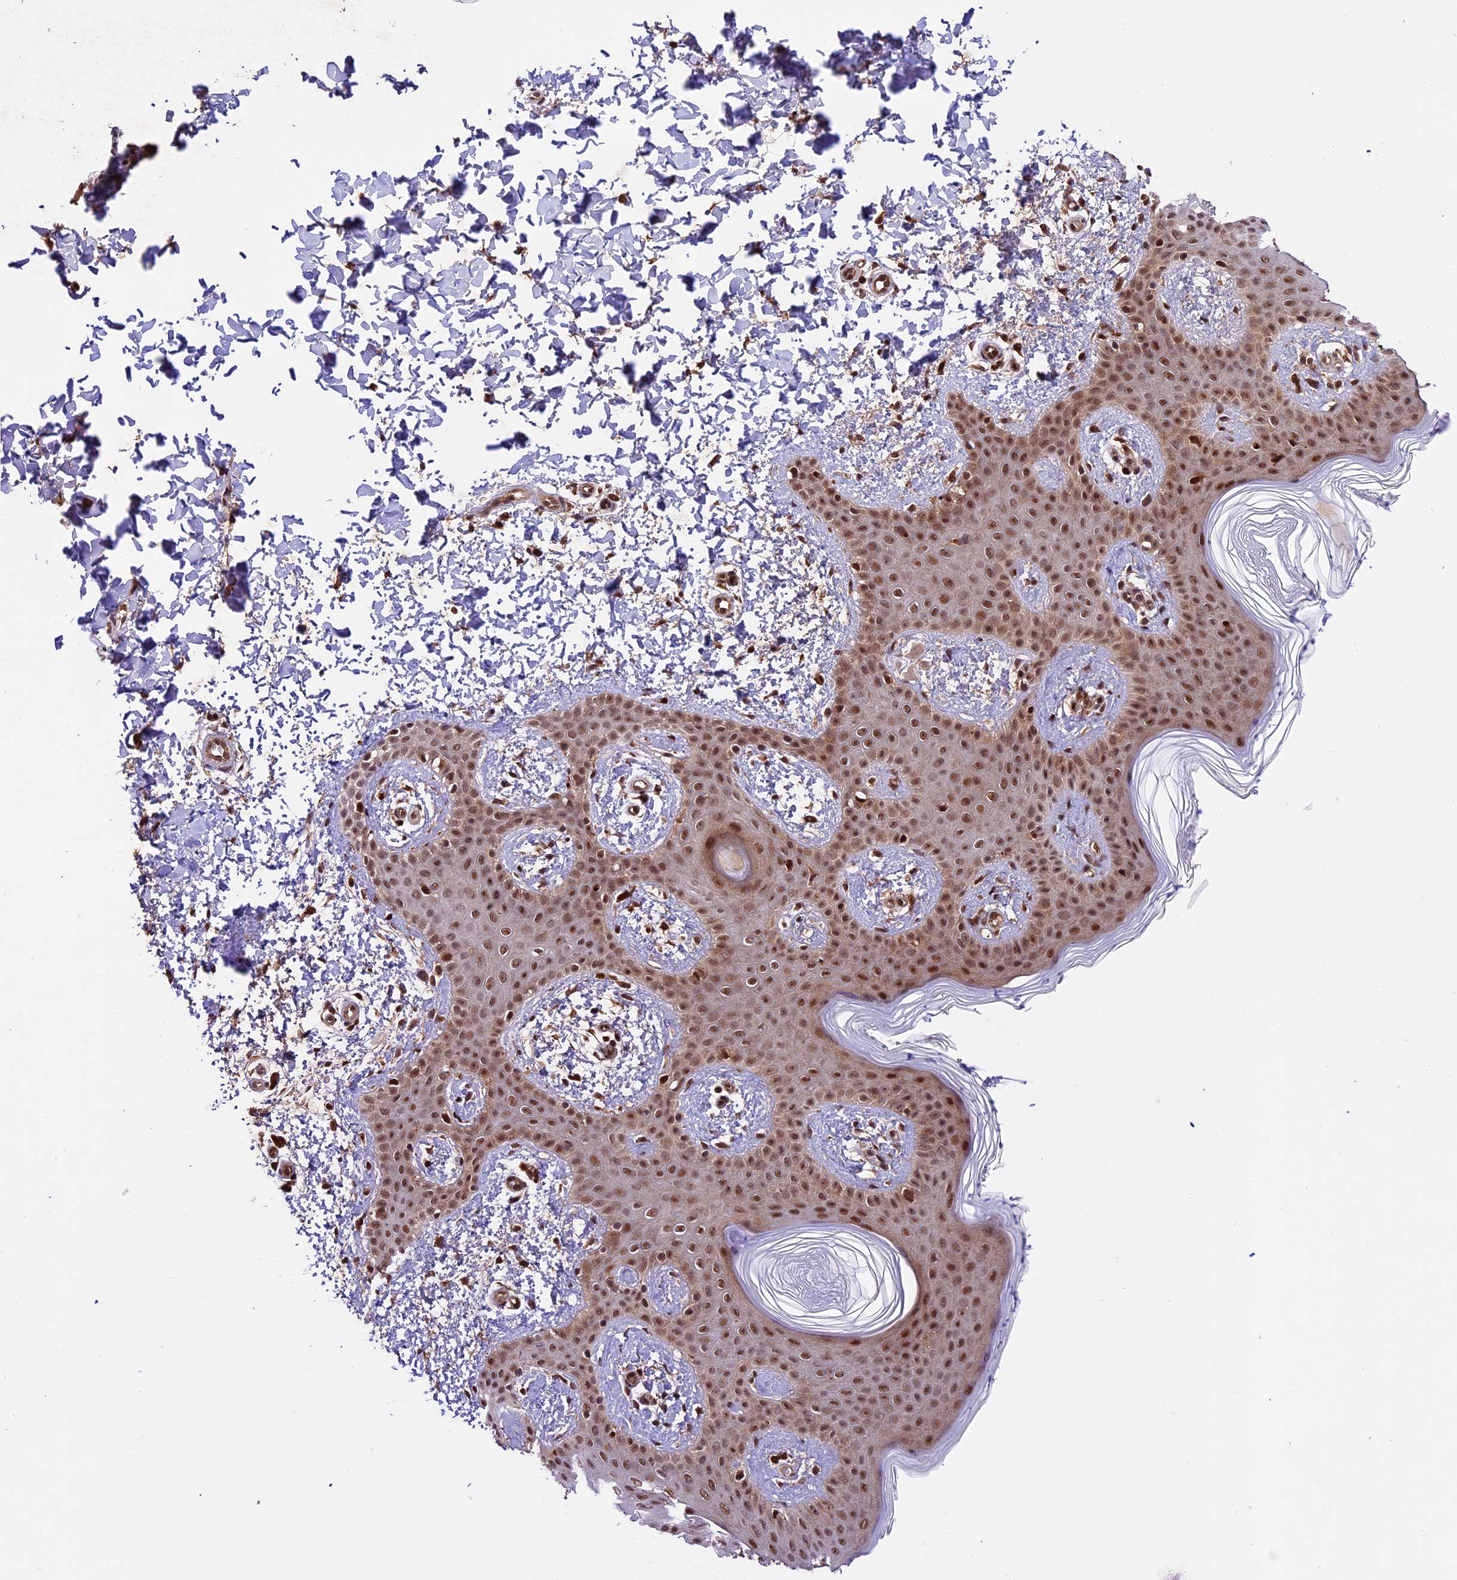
{"staining": {"intensity": "moderate", "quantity": ">75%", "location": "cytoplasmic/membranous,nuclear"}, "tissue": "skin", "cell_type": "Fibroblasts", "image_type": "normal", "snomed": [{"axis": "morphology", "description": "Normal tissue, NOS"}, {"axis": "topography", "description": "Skin"}], "caption": "IHC staining of normal skin, which demonstrates medium levels of moderate cytoplasmic/membranous,nuclear positivity in approximately >75% of fibroblasts indicating moderate cytoplasmic/membranous,nuclear protein expression. The staining was performed using DAB (3,3'-diaminobenzidine) (brown) for protein detection and nuclei were counterstained in hematoxylin (blue).", "gene": "DHX38", "patient": {"sex": "male", "age": 36}}